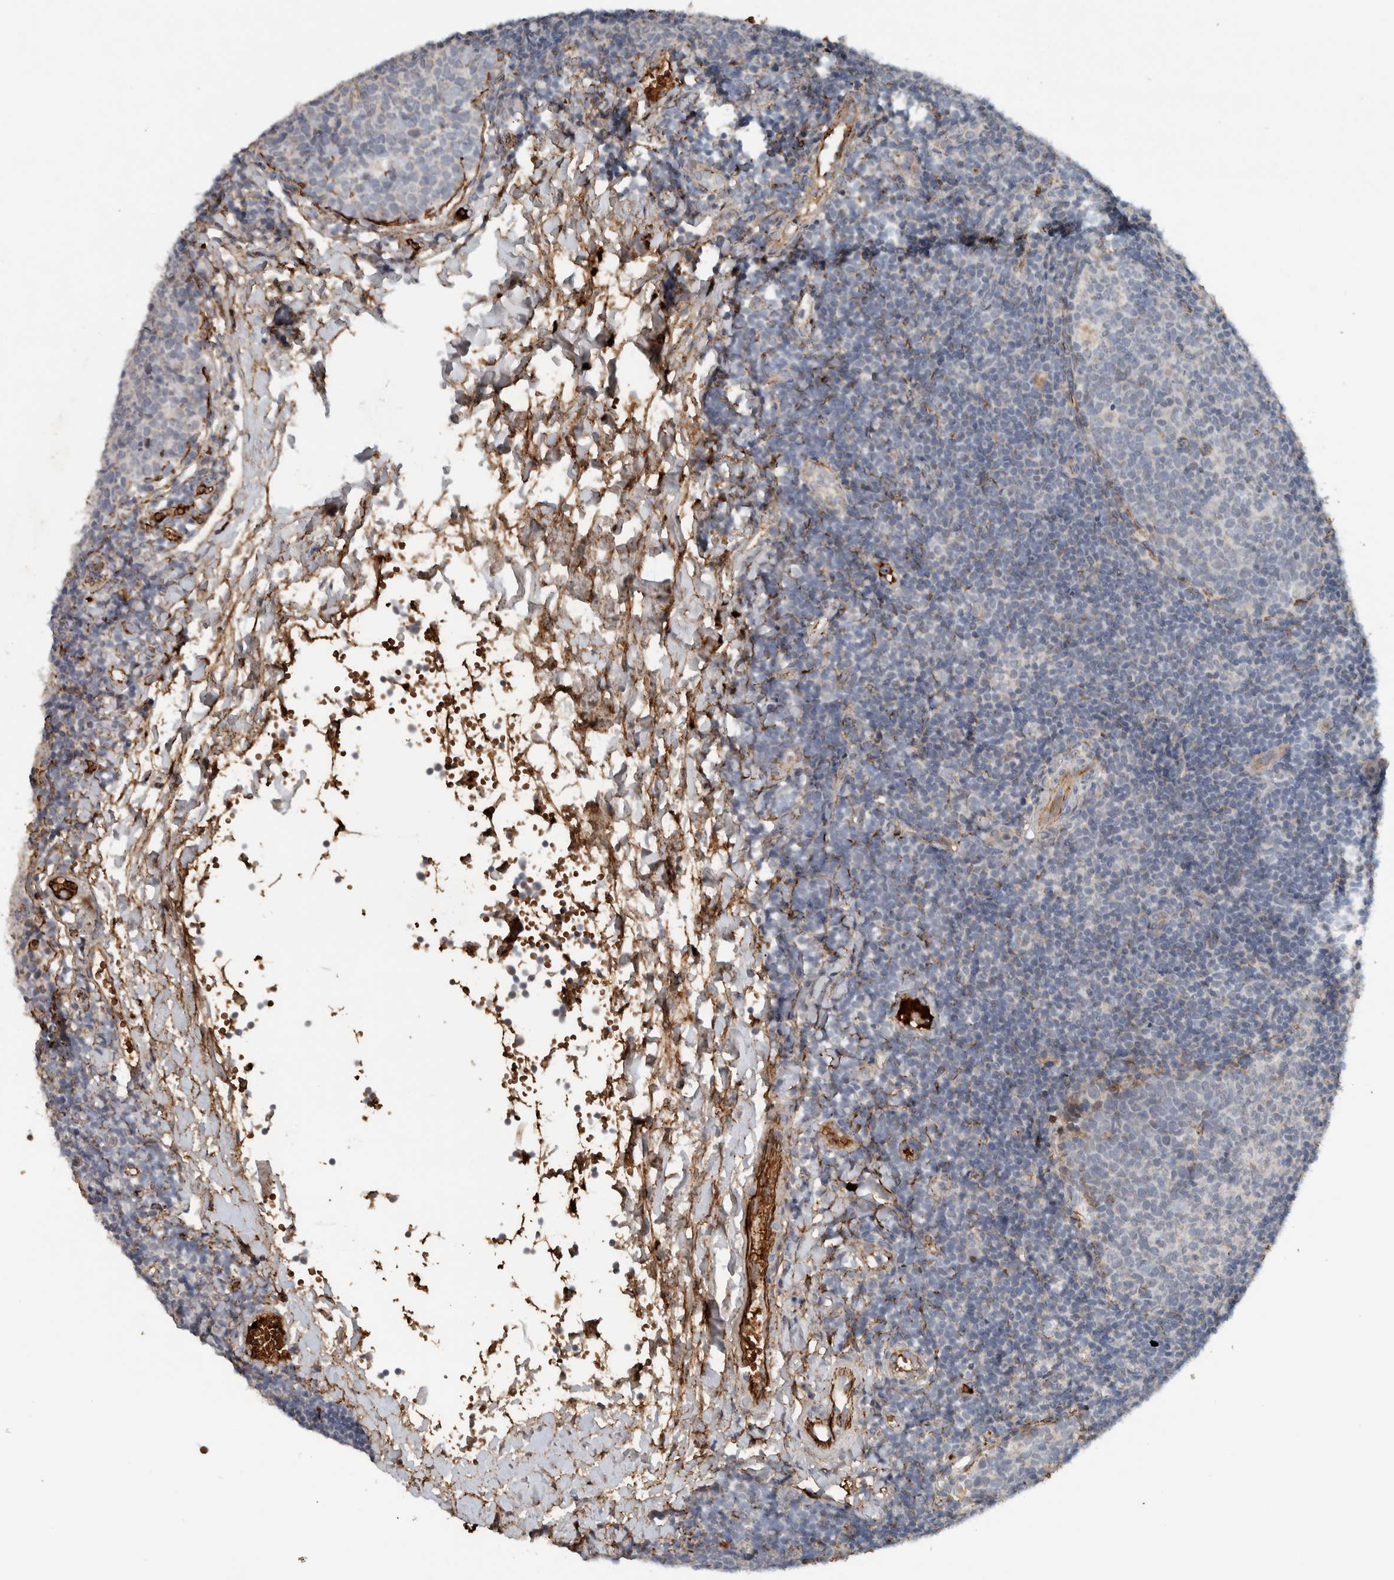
{"staining": {"intensity": "negative", "quantity": "none", "location": "none"}, "tissue": "tonsil", "cell_type": "Germinal center cells", "image_type": "normal", "snomed": [{"axis": "morphology", "description": "Normal tissue, NOS"}, {"axis": "topography", "description": "Tonsil"}], "caption": "DAB (3,3'-diaminobenzidine) immunohistochemical staining of normal human tonsil demonstrates no significant positivity in germinal center cells. (DAB (3,3'-diaminobenzidine) immunohistochemistry with hematoxylin counter stain).", "gene": "FN1", "patient": {"sex": "female", "age": 19}}